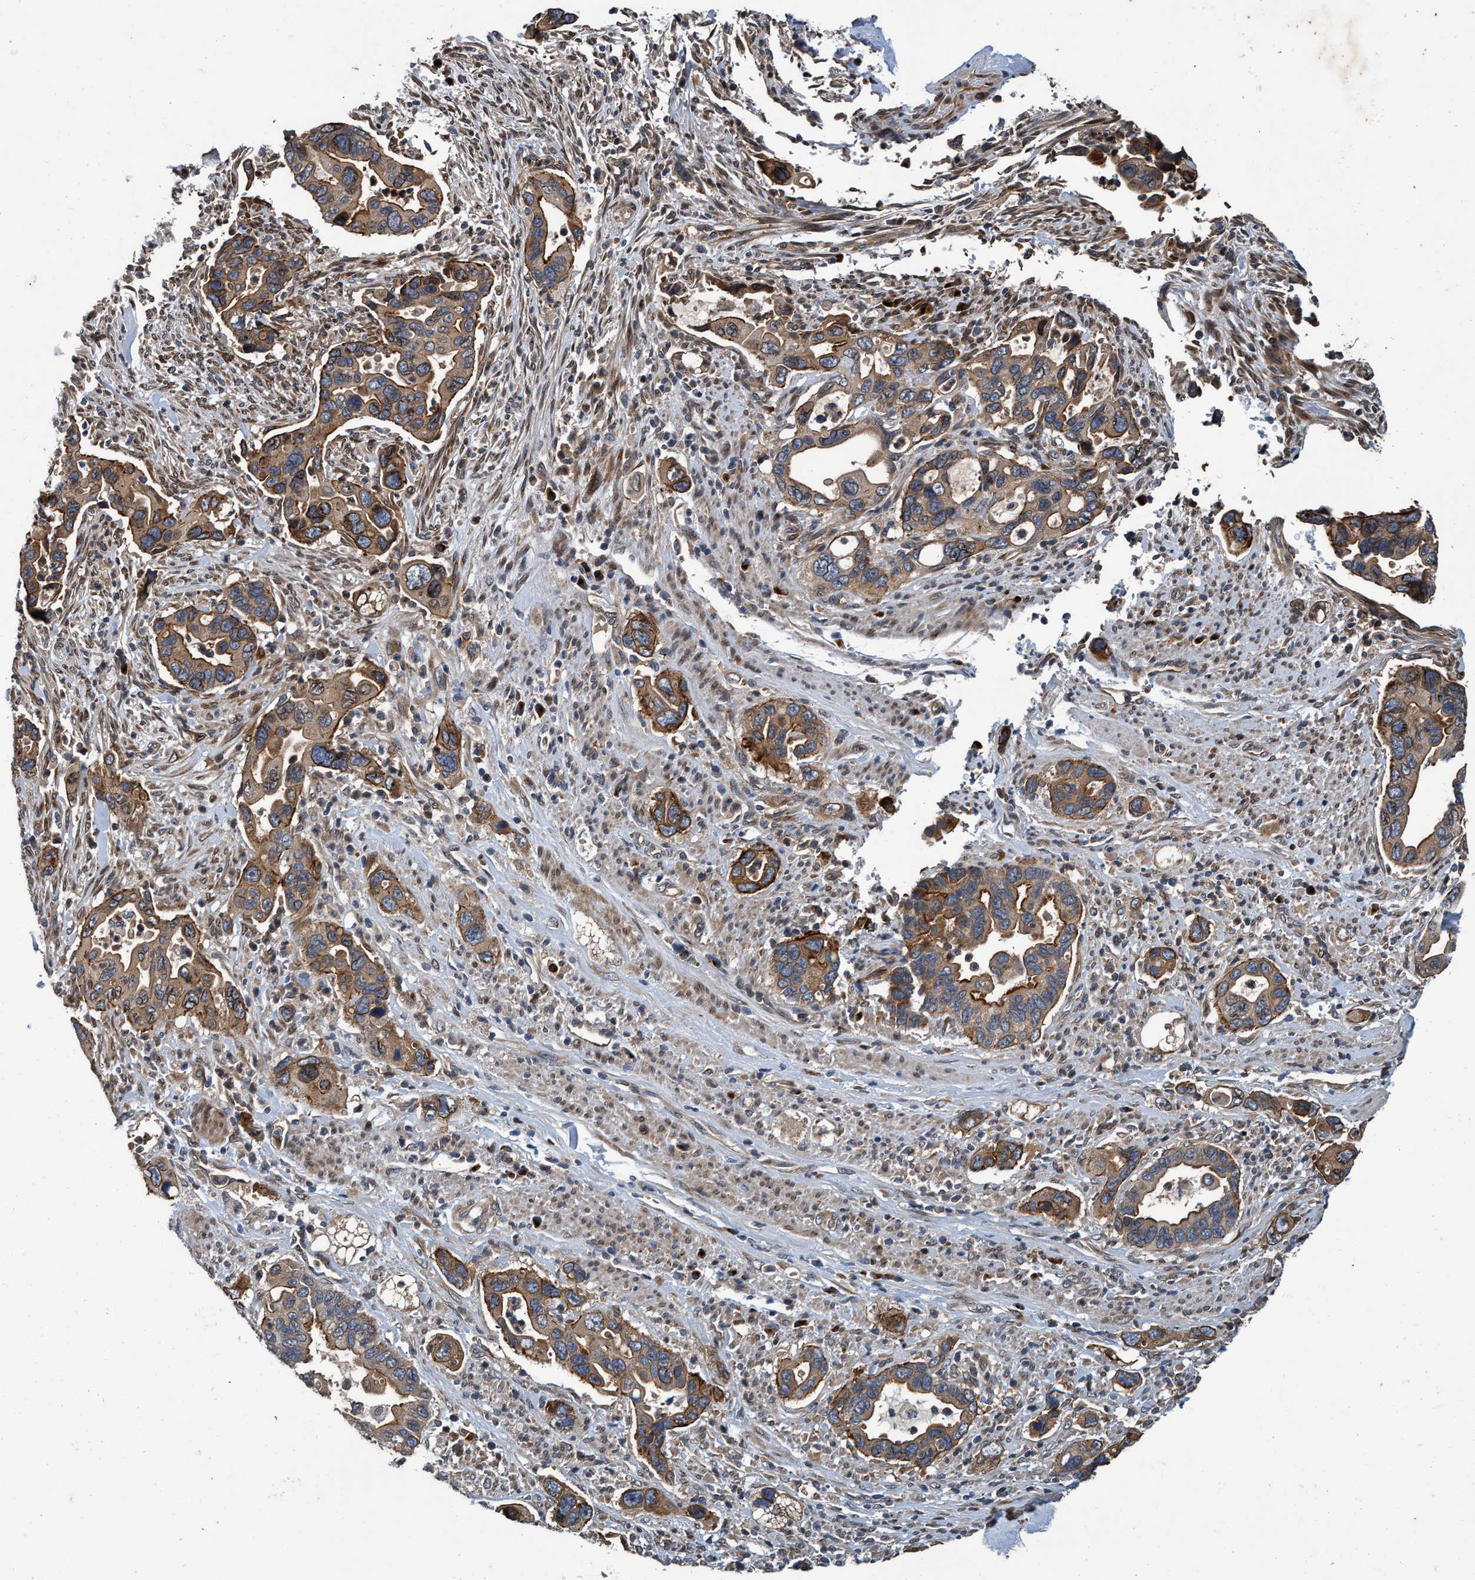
{"staining": {"intensity": "moderate", "quantity": ">75%", "location": "cytoplasmic/membranous"}, "tissue": "pancreatic cancer", "cell_type": "Tumor cells", "image_type": "cancer", "snomed": [{"axis": "morphology", "description": "Adenocarcinoma, NOS"}, {"axis": "topography", "description": "Pancreas"}], "caption": "Protein analysis of pancreatic cancer (adenocarcinoma) tissue reveals moderate cytoplasmic/membranous positivity in approximately >75% of tumor cells. Immunohistochemistry (ihc) stains the protein in brown and the nuclei are stained blue.", "gene": "MACC1", "patient": {"sex": "female", "age": 70}}